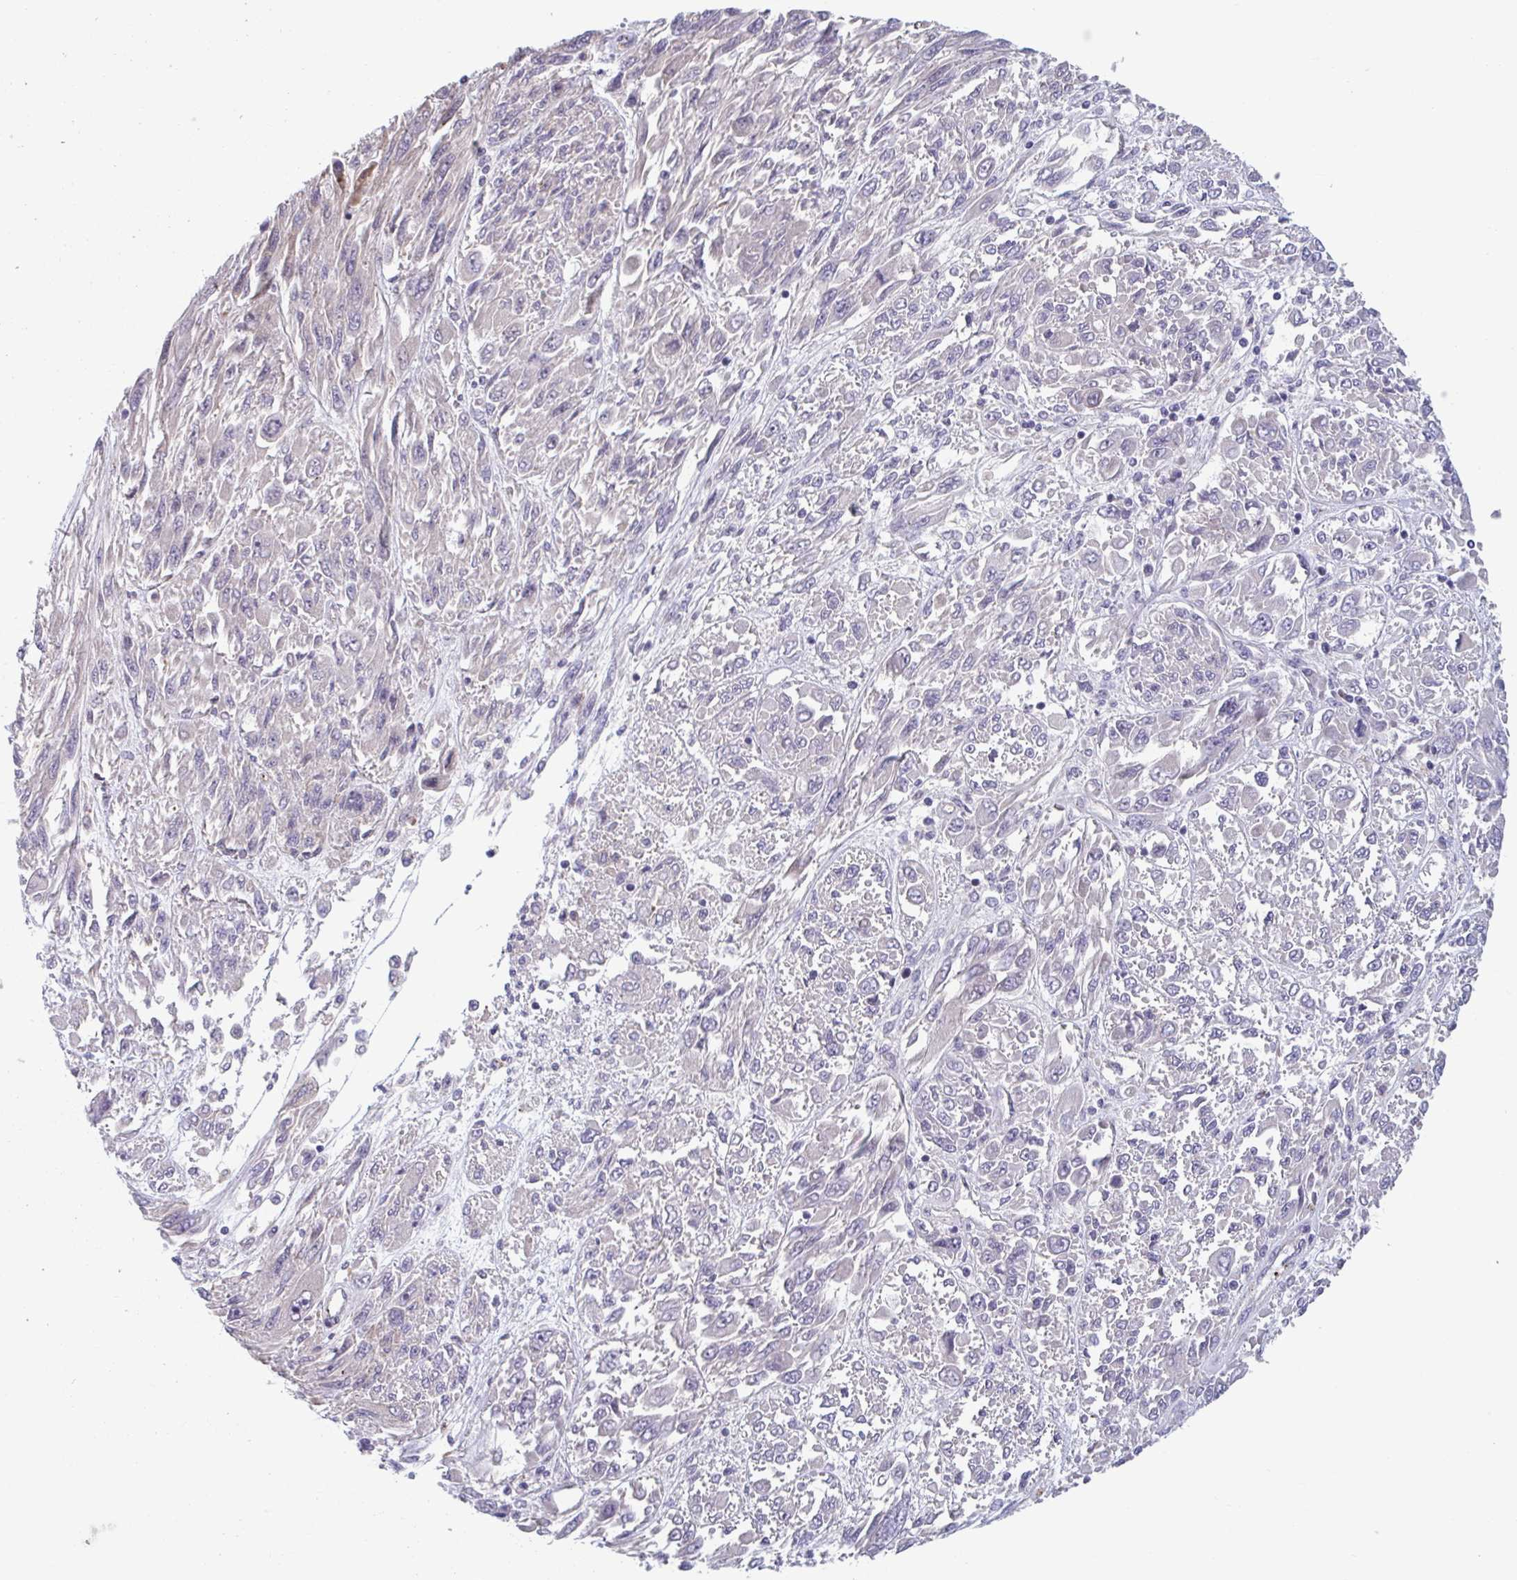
{"staining": {"intensity": "negative", "quantity": "none", "location": "none"}, "tissue": "melanoma", "cell_type": "Tumor cells", "image_type": "cancer", "snomed": [{"axis": "morphology", "description": "Malignant melanoma, NOS"}, {"axis": "topography", "description": "Skin"}], "caption": "IHC photomicrograph of melanoma stained for a protein (brown), which shows no positivity in tumor cells.", "gene": "TNFSF10", "patient": {"sex": "female", "age": 91}}